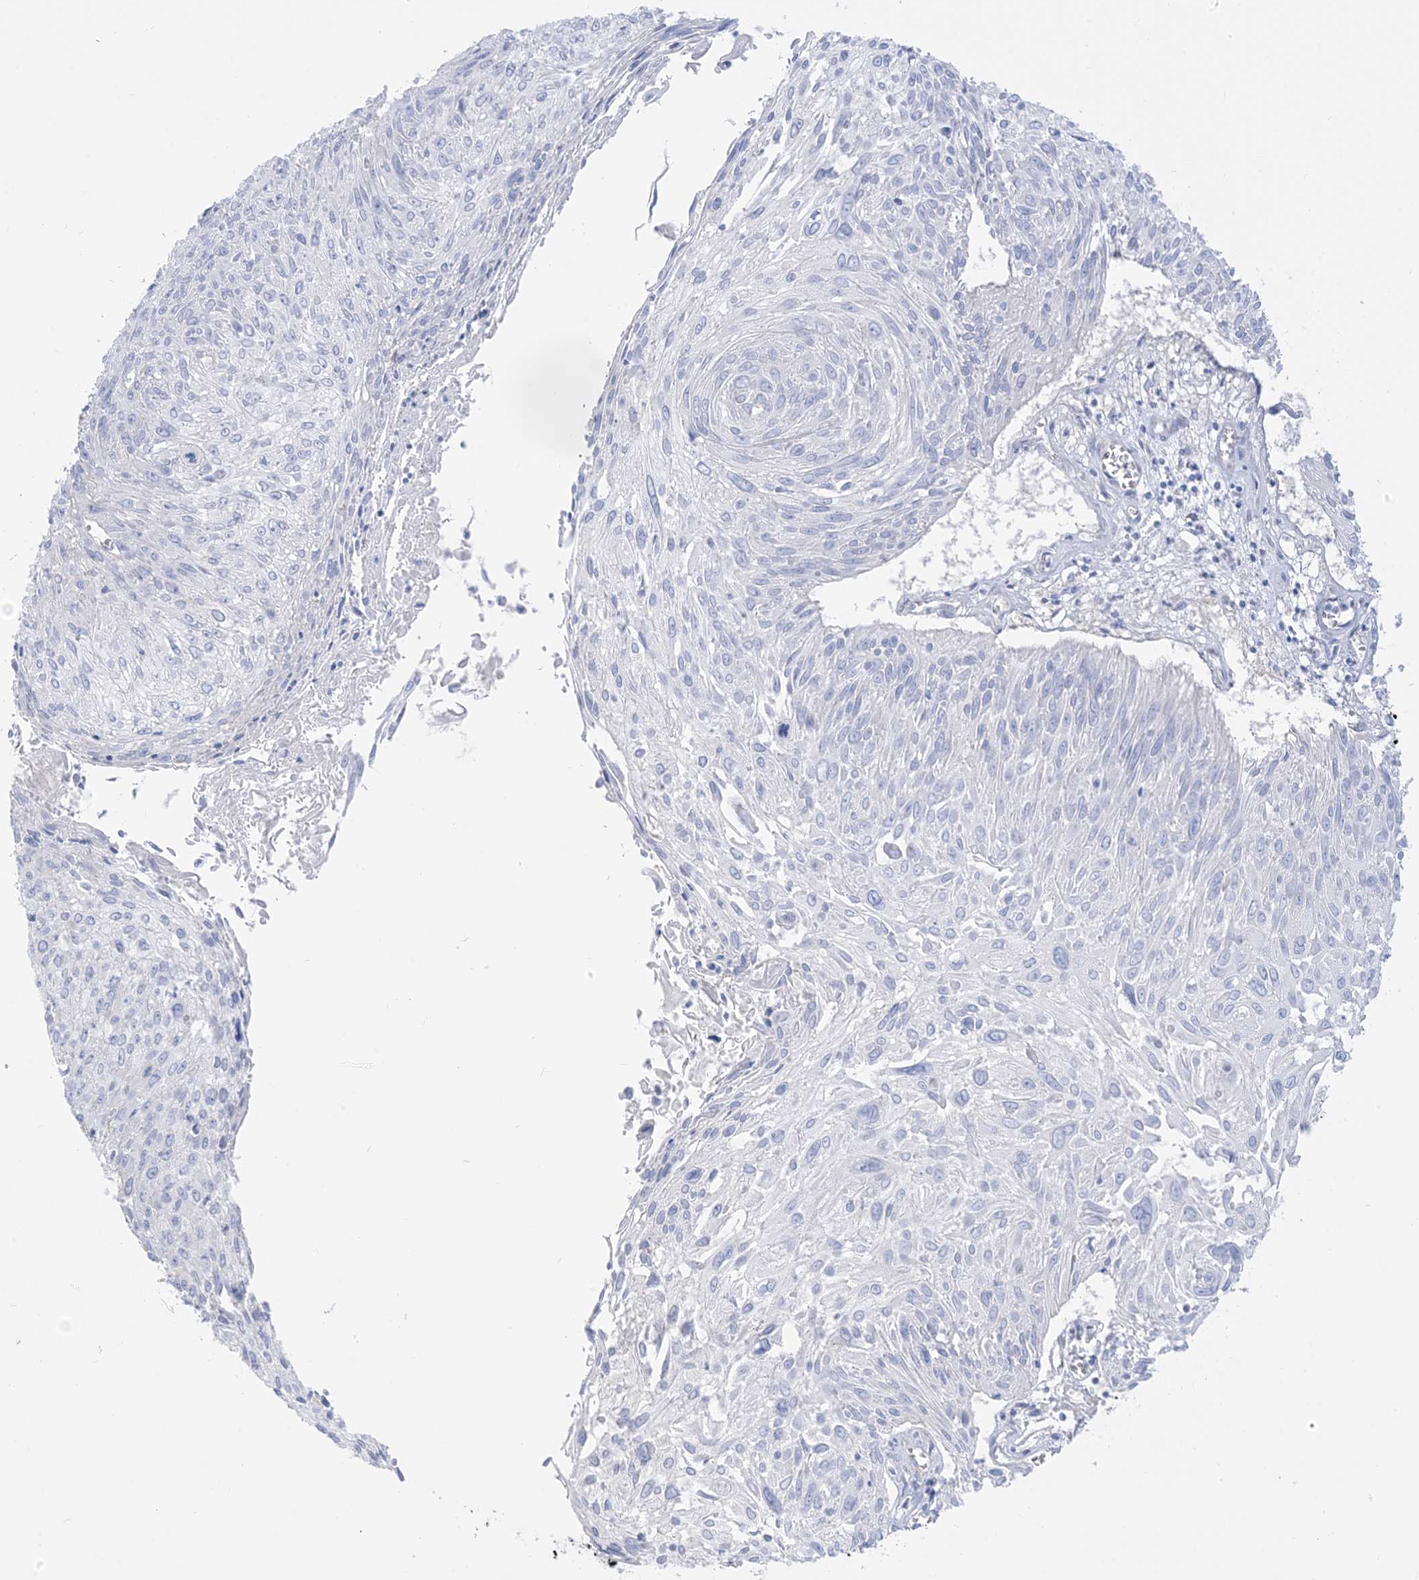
{"staining": {"intensity": "negative", "quantity": "none", "location": "none"}, "tissue": "cervical cancer", "cell_type": "Tumor cells", "image_type": "cancer", "snomed": [{"axis": "morphology", "description": "Squamous cell carcinoma, NOS"}, {"axis": "topography", "description": "Cervix"}], "caption": "IHC micrograph of neoplastic tissue: human cervical cancer stained with DAB reveals no significant protein expression in tumor cells. (Immunohistochemistry (ihc), brightfield microscopy, high magnification).", "gene": "SLC26A3", "patient": {"sex": "female", "age": 51}}